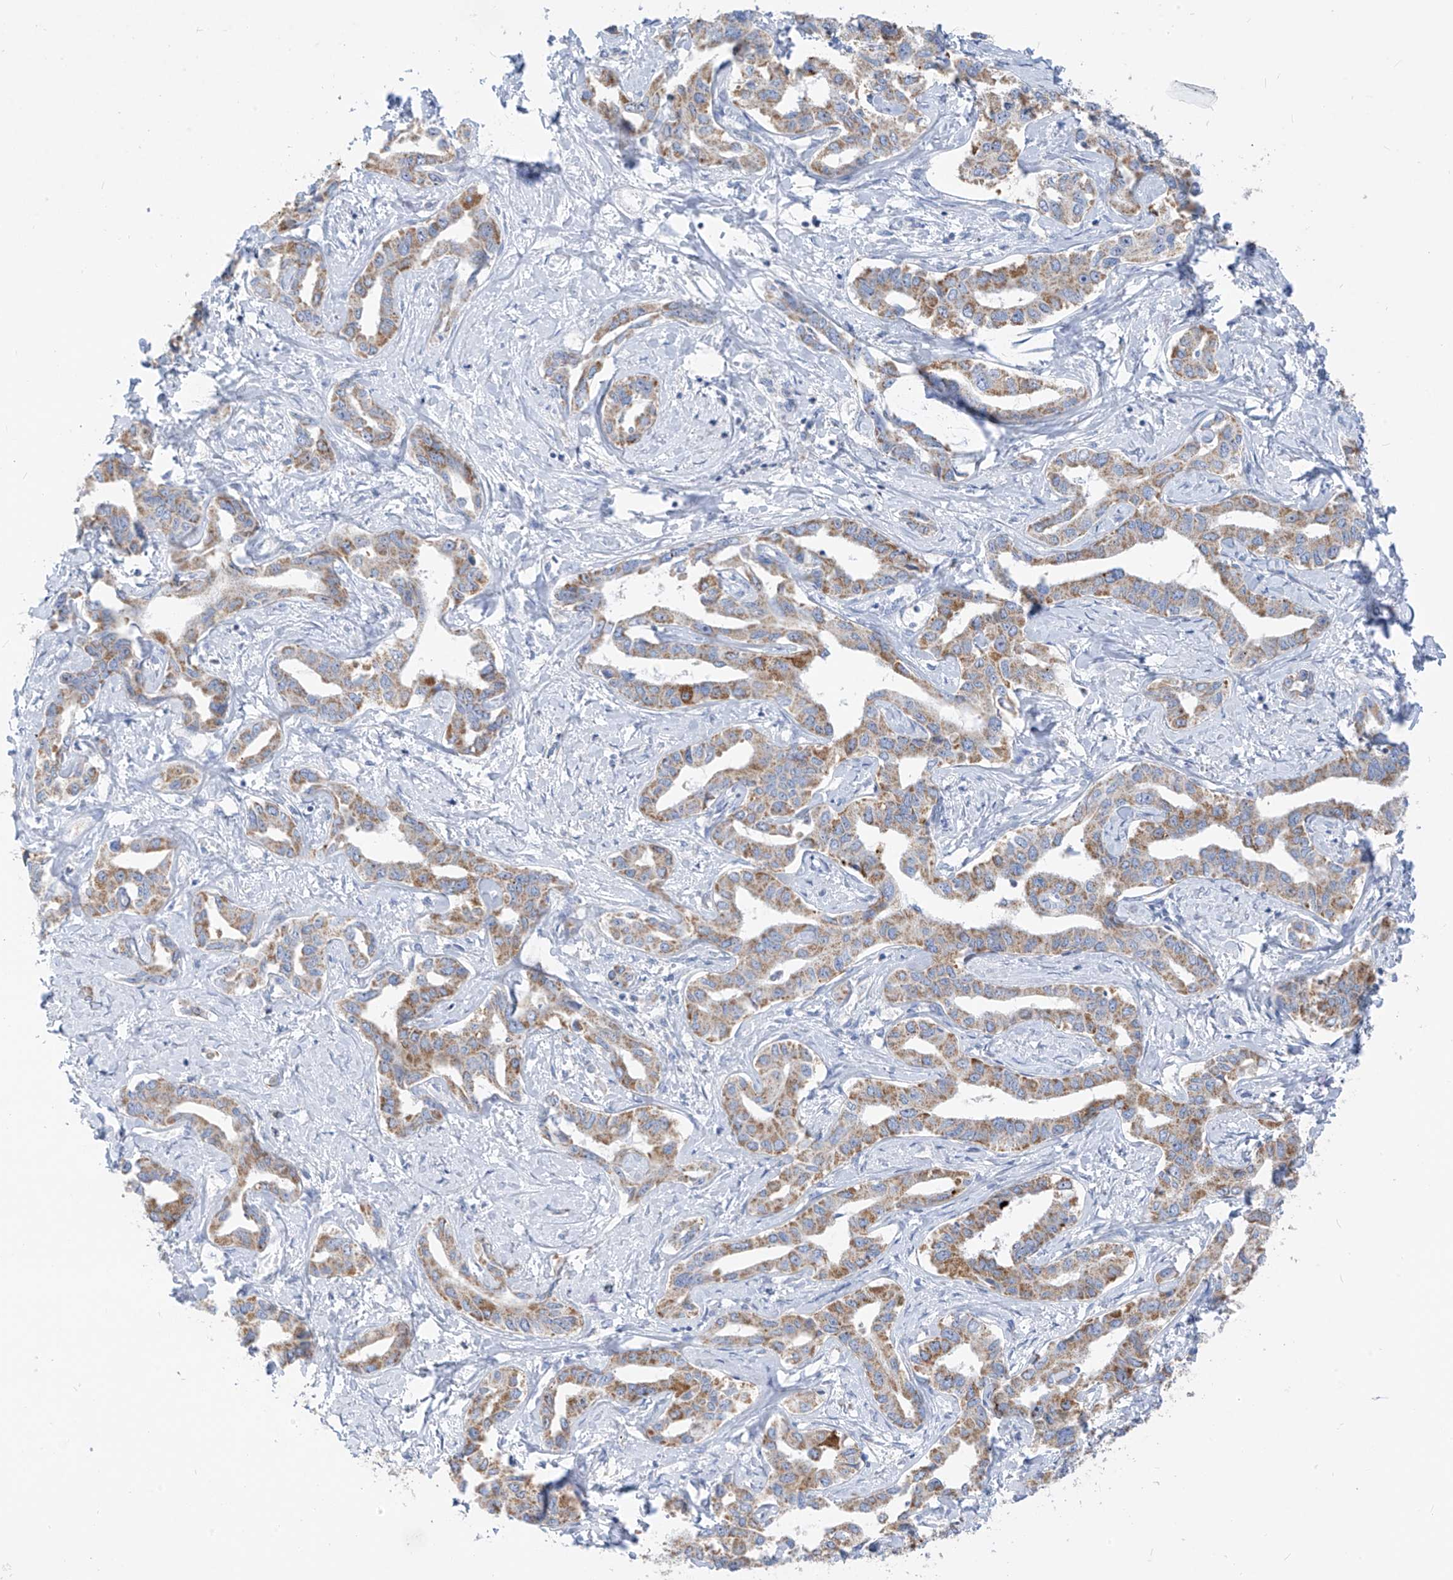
{"staining": {"intensity": "moderate", "quantity": "25%-75%", "location": "cytoplasmic/membranous"}, "tissue": "liver cancer", "cell_type": "Tumor cells", "image_type": "cancer", "snomed": [{"axis": "morphology", "description": "Cholangiocarcinoma"}, {"axis": "topography", "description": "Liver"}], "caption": "Immunohistochemistry (IHC) (DAB) staining of human liver cancer (cholangiocarcinoma) demonstrates moderate cytoplasmic/membranous protein staining in about 25%-75% of tumor cells. Ihc stains the protein of interest in brown and the nuclei are stained blue.", "gene": "ZNF404", "patient": {"sex": "male", "age": 59}}